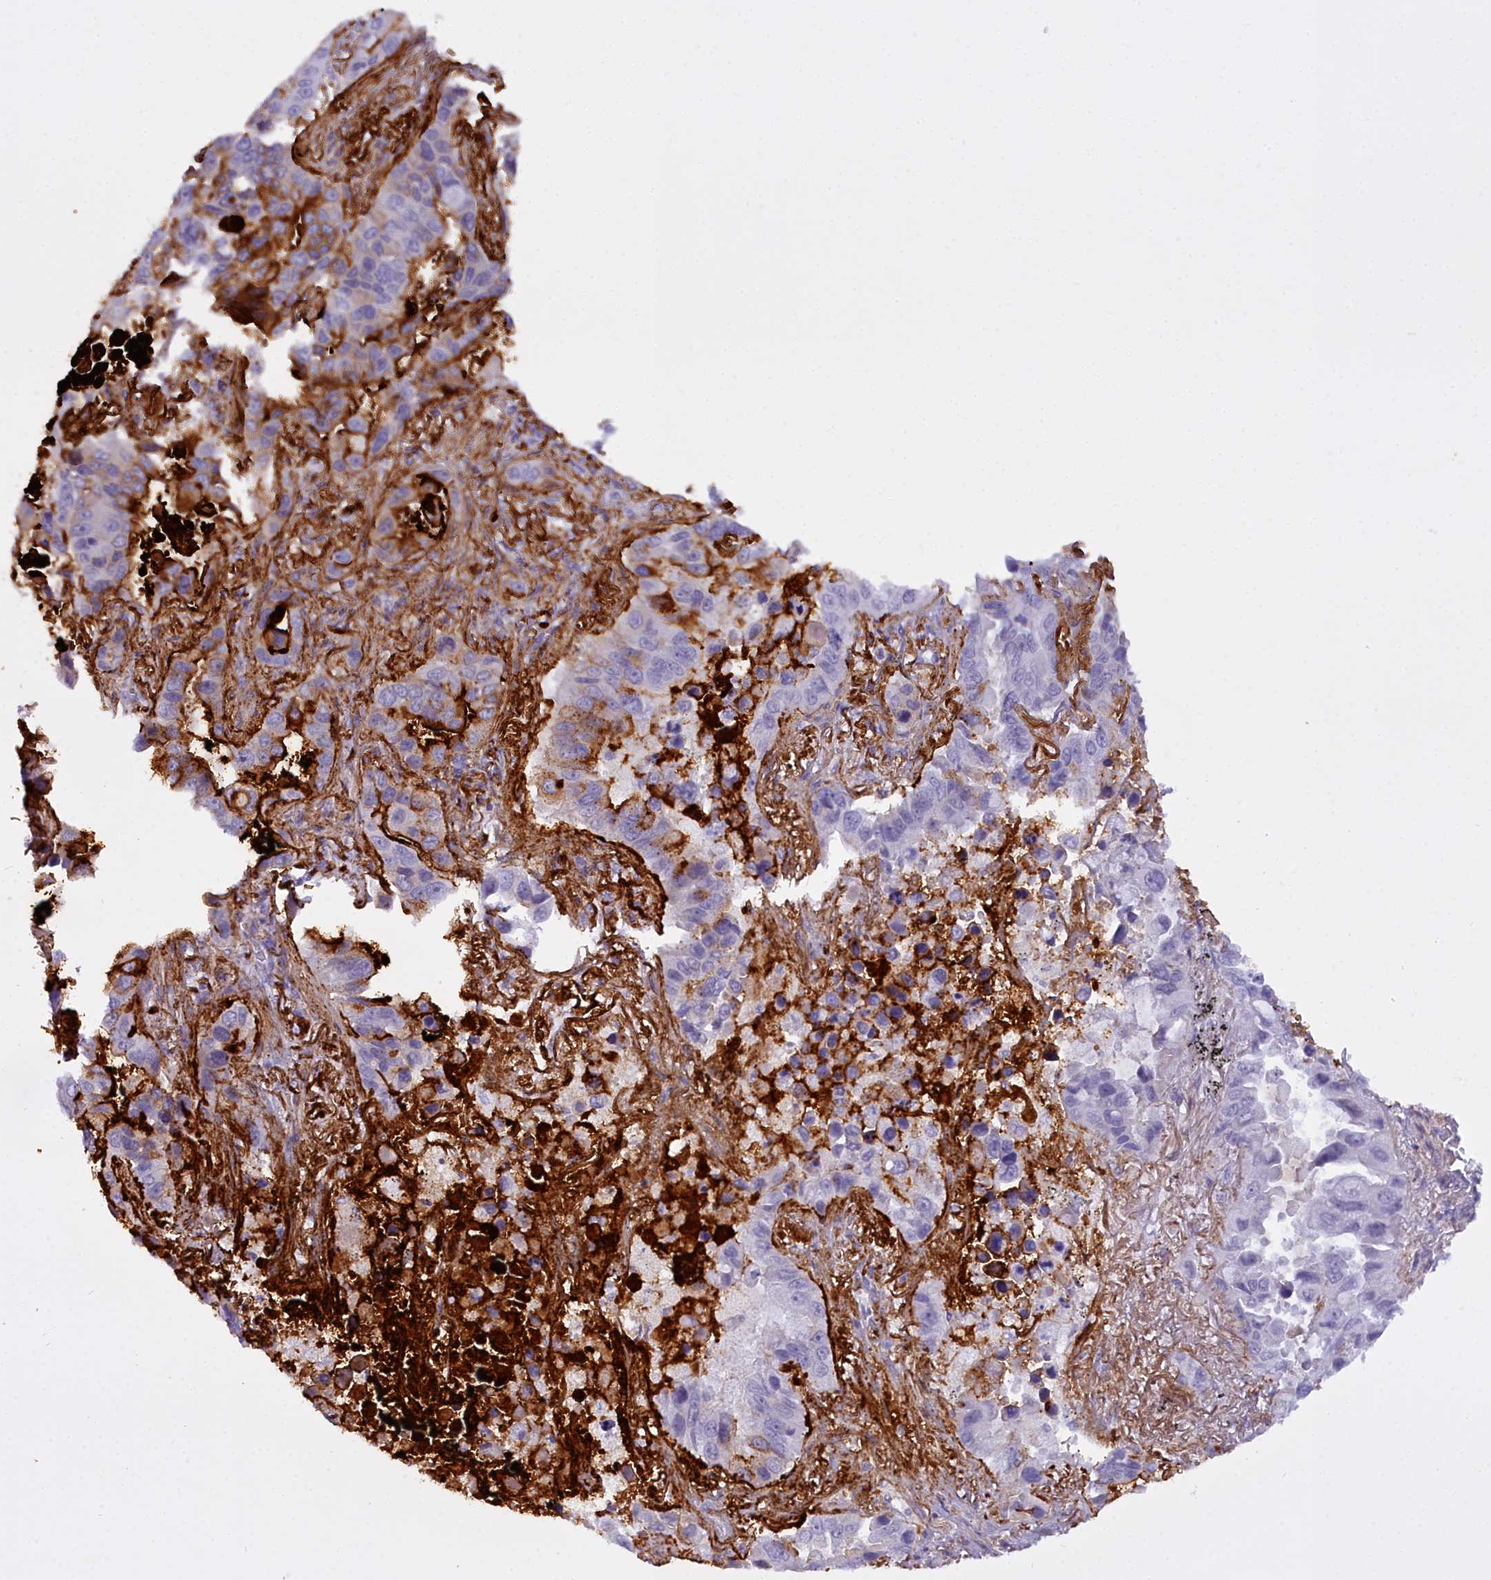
{"staining": {"intensity": "moderate", "quantity": "<25%", "location": "cytoplasmic/membranous"}, "tissue": "lung cancer", "cell_type": "Tumor cells", "image_type": "cancer", "snomed": [{"axis": "morphology", "description": "Adenocarcinoma, NOS"}, {"axis": "topography", "description": "Lung"}], "caption": "This is an image of immunohistochemistry staining of lung adenocarcinoma, which shows moderate positivity in the cytoplasmic/membranous of tumor cells.", "gene": "OSTN", "patient": {"sex": "male", "age": 64}}